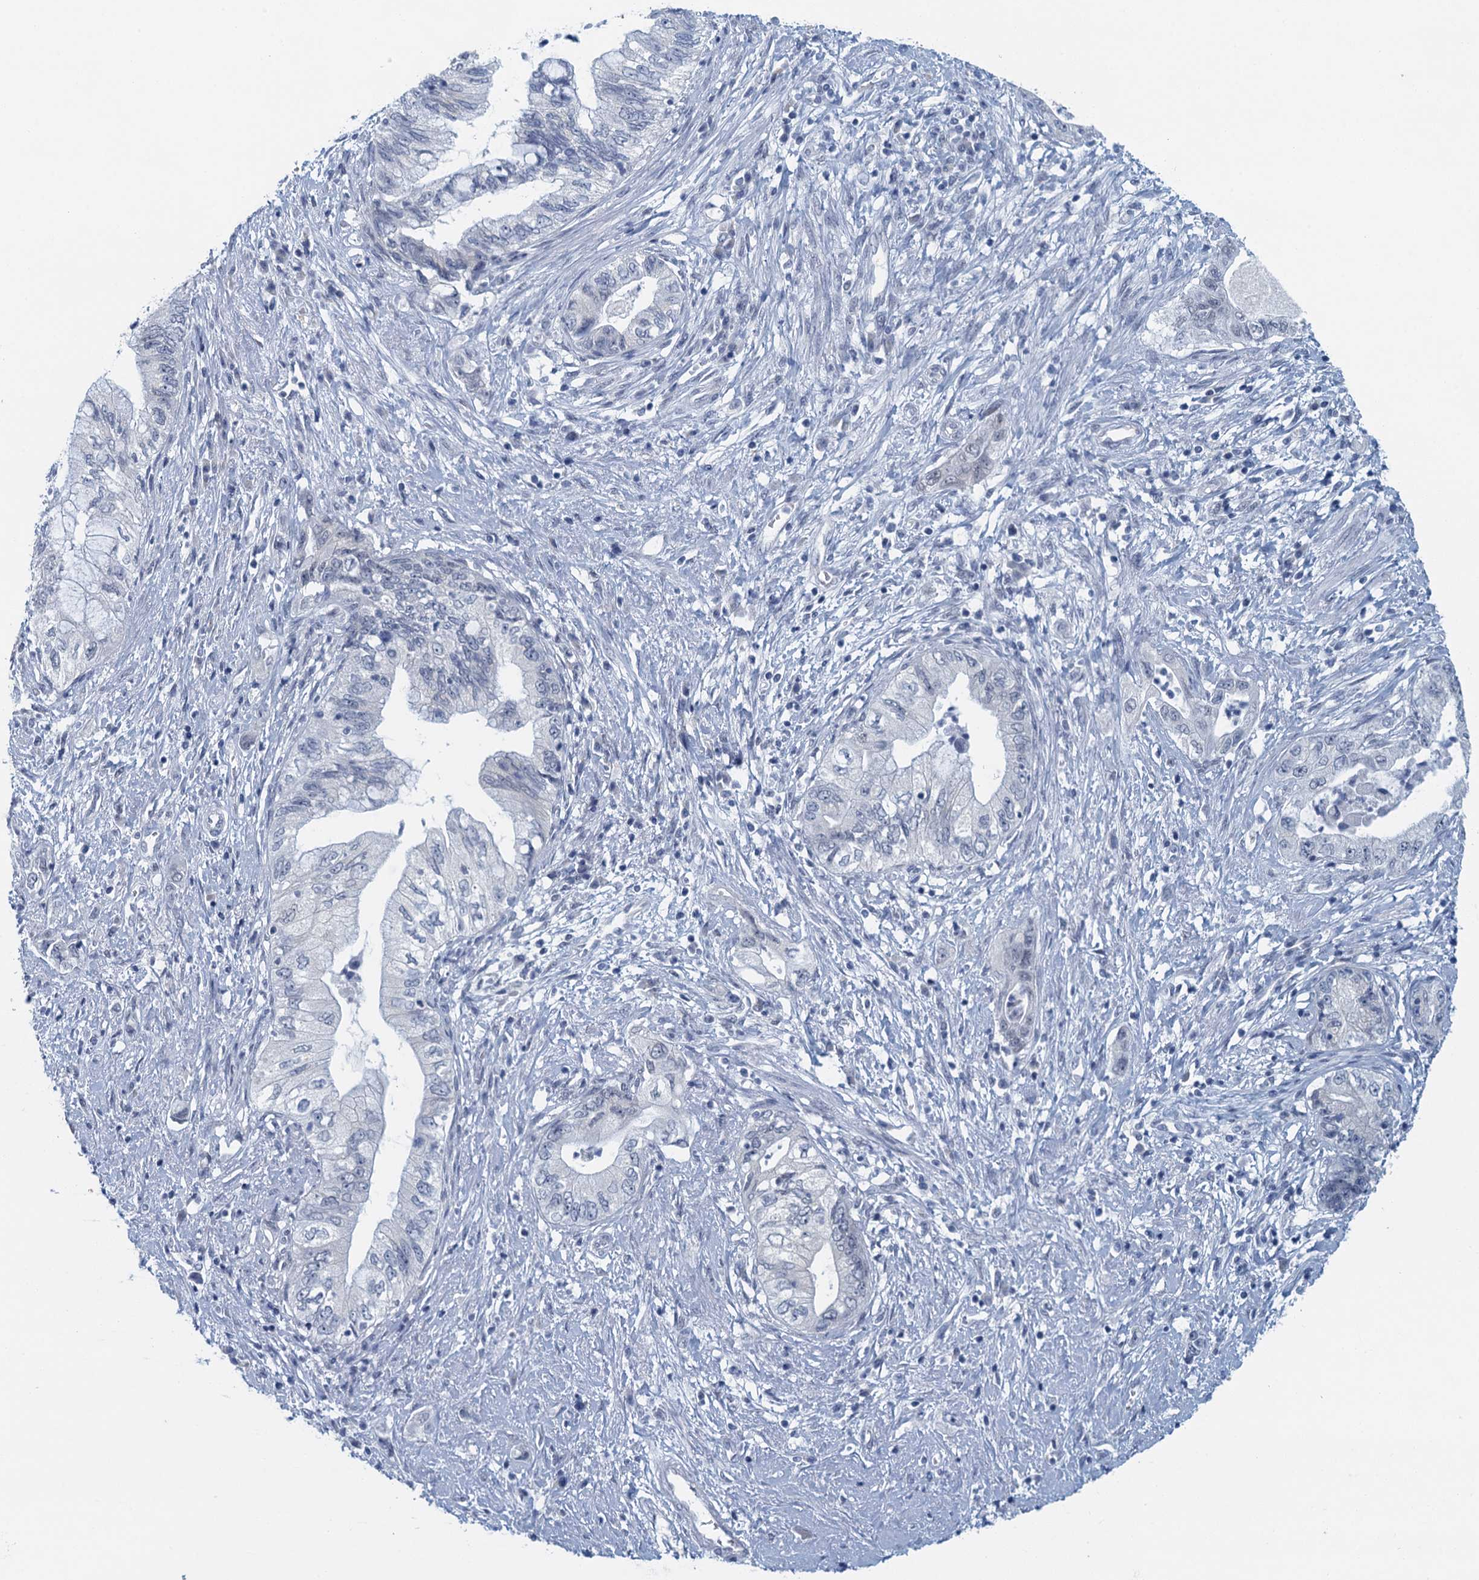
{"staining": {"intensity": "negative", "quantity": "none", "location": "none"}, "tissue": "pancreatic cancer", "cell_type": "Tumor cells", "image_type": "cancer", "snomed": [{"axis": "morphology", "description": "Adenocarcinoma, NOS"}, {"axis": "topography", "description": "Pancreas"}], "caption": "A micrograph of human pancreatic cancer is negative for staining in tumor cells.", "gene": "ENSG00000131152", "patient": {"sex": "female", "age": 73}}